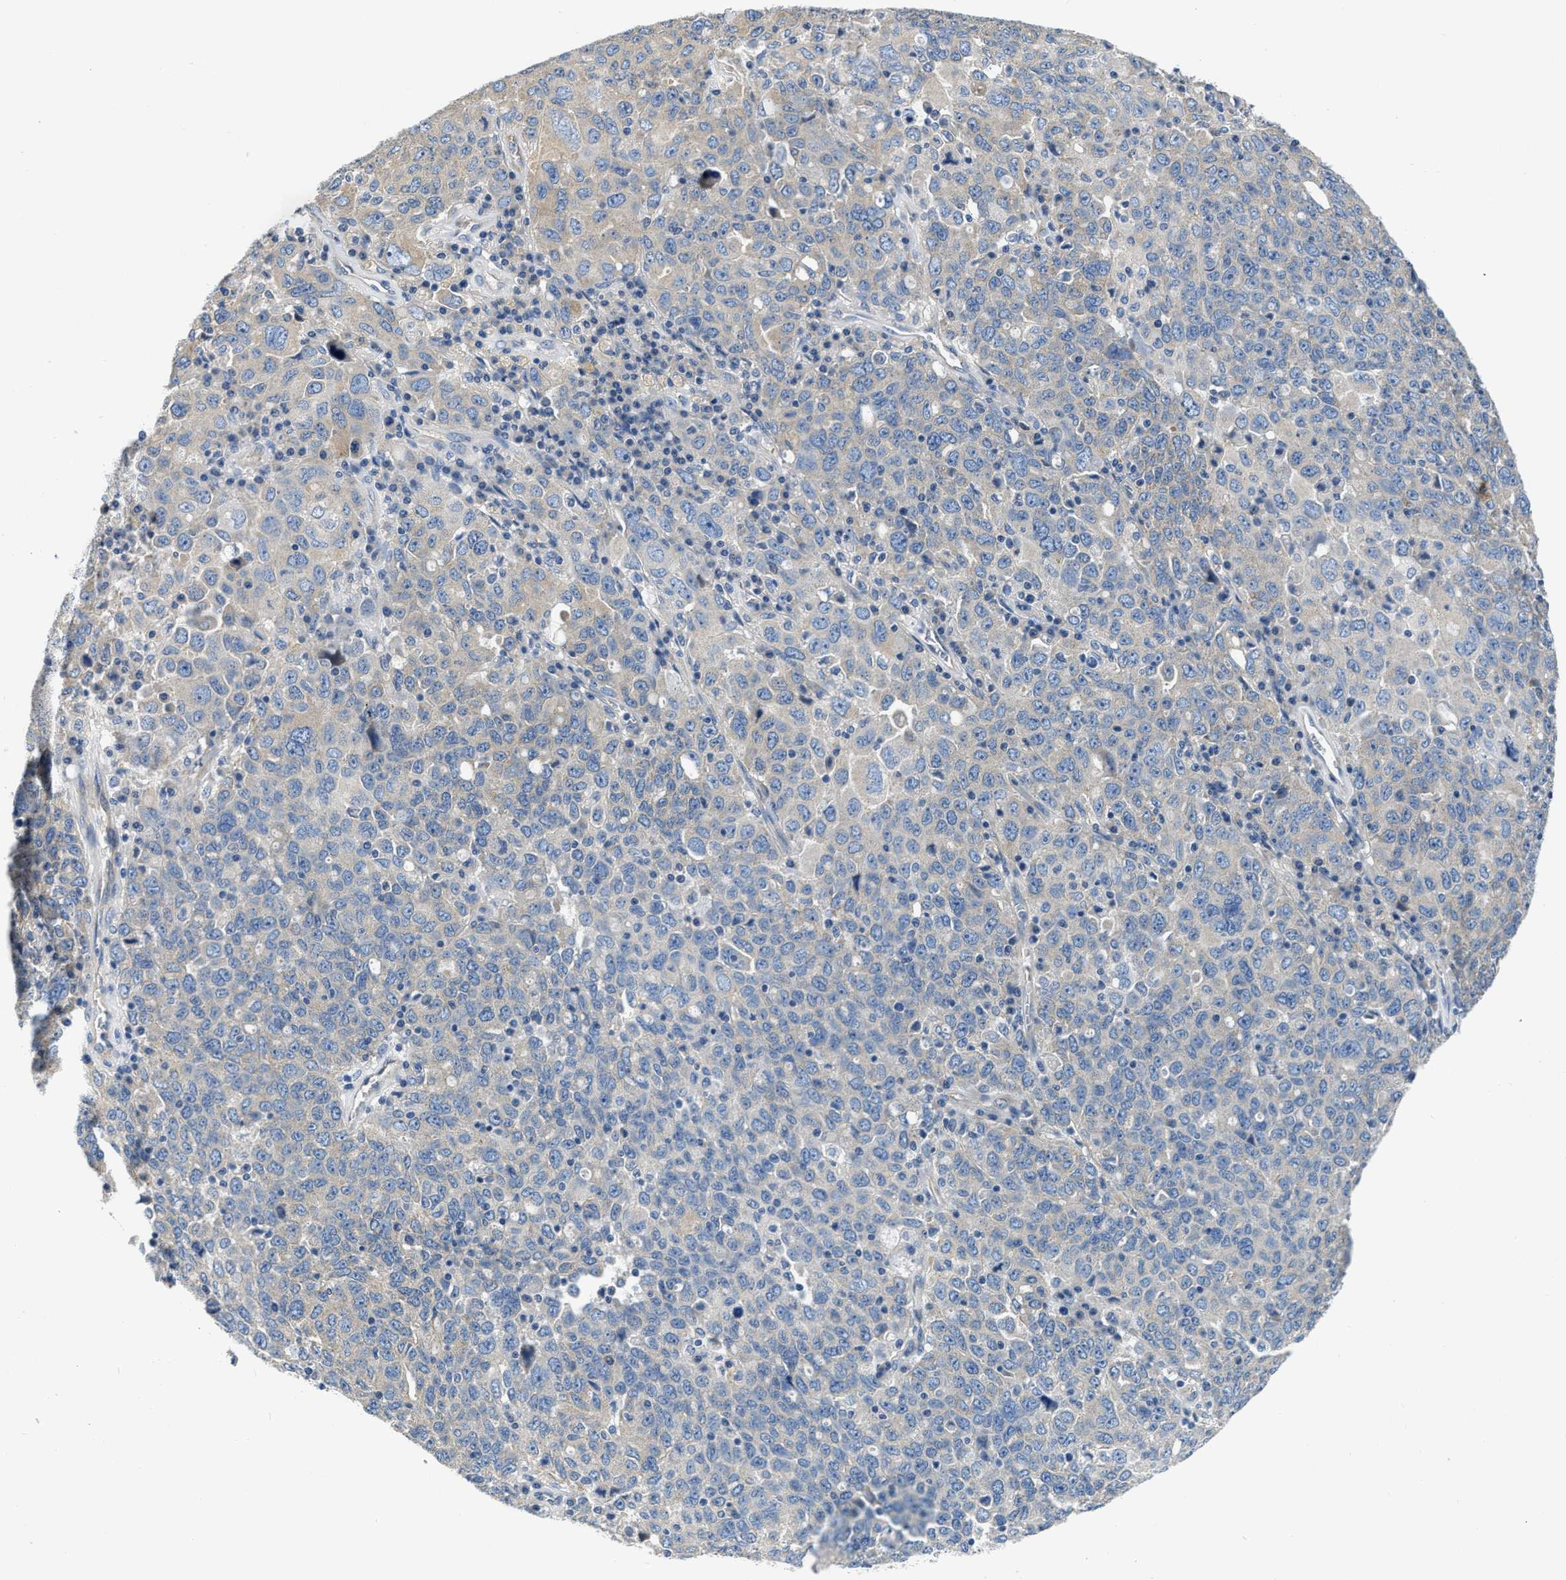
{"staining": {"intensity": "negative", "quantity": "none", "location": "none"}, "tissue": "ovarian cancer", "cell_type": "Tumor cells", "image_type": "cancer", "snomed": [{"axis": "morphology", "description": "Carcinoma, endometroid"}, {"axis": "topography", "description": "Ovary"}], "caption": "There is no significant expression in tumor cells of ovarian endometroid carcinoma.", "gene": "CSDE1", "patient": {"sex": "female", "age": 62}}